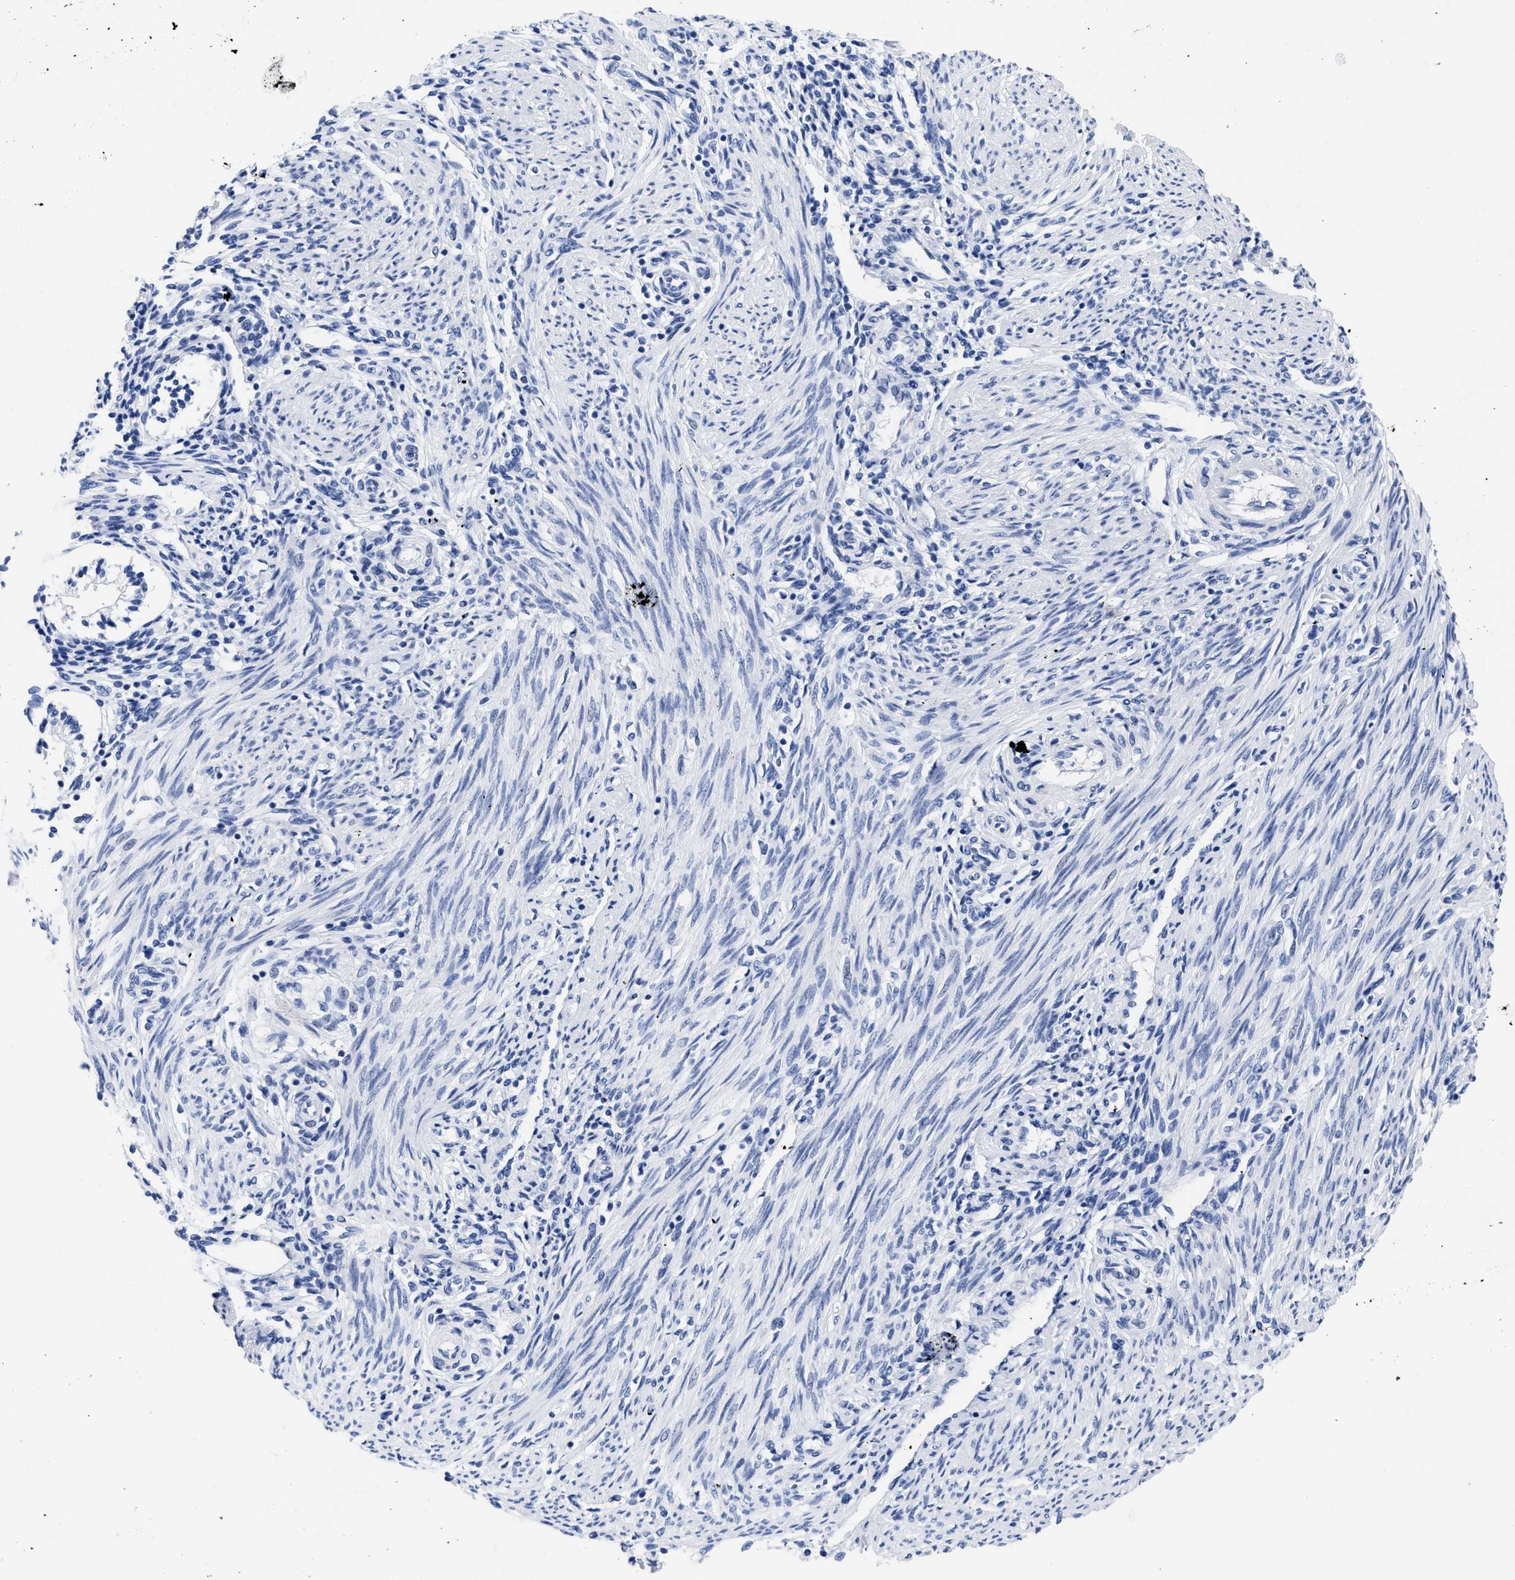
{"staining": {"intensity": "negative", "quantity": "none", "location": "none"}, "tissue": "endometrium", "cell_type": "Cells in endometrial stroma", "image_type": "normal", "snomed": [{"axis": "morphology", "description": "Normal tissue, NOS"}, {"axis": "topography", "description": "Endometrium"}], "caption": "A high-resolution image shows IHC staining of normal endometrium, which shows no significant expression in cells in endometrial stroma. Nuclei are stained in blue.", "gene": "DUSP26", "patient": {"sex": "female", "age": 42}}